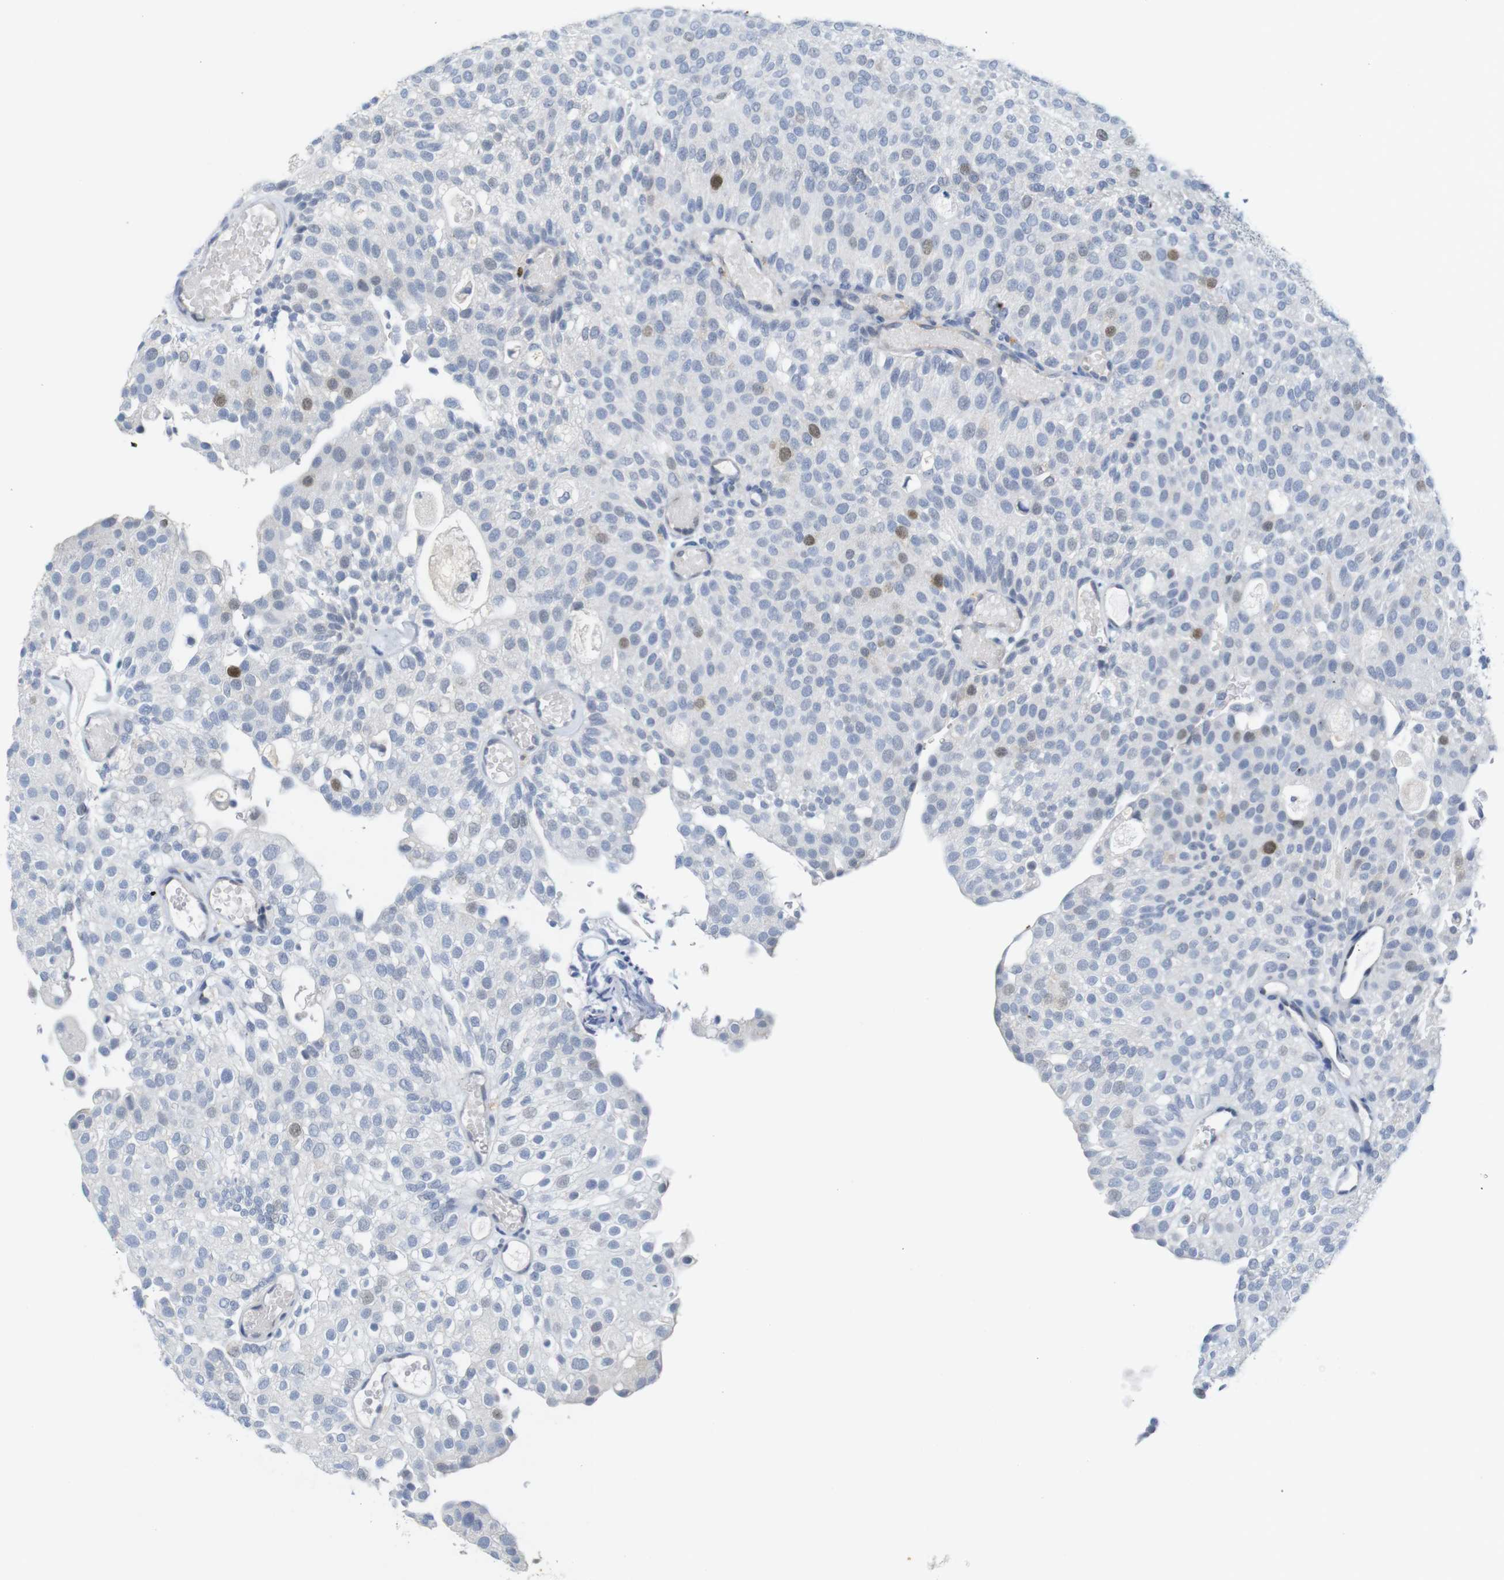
{"staining": {"intensity": "moderate", "quantity": "<25%", "location": "nuclear"}, "tissue": "urothelial cancer", "cell_type": "Tumor cells", "image_type": "cancer", "snomed": [{"axis": "morphology", "description": "Urothelial carcinoma, Low grade"}, {"axis": "topography", "description": "Urinary bladder"}], "caption": "The histopathology image exhibits immunohistochemical staining of urothelial carcinoma (low-grade). There is moderate nuclear positivity is identified in about <25% of tumor cells.", "gene": "CDK2", "patient": {"sex": "male", "age": 78}}